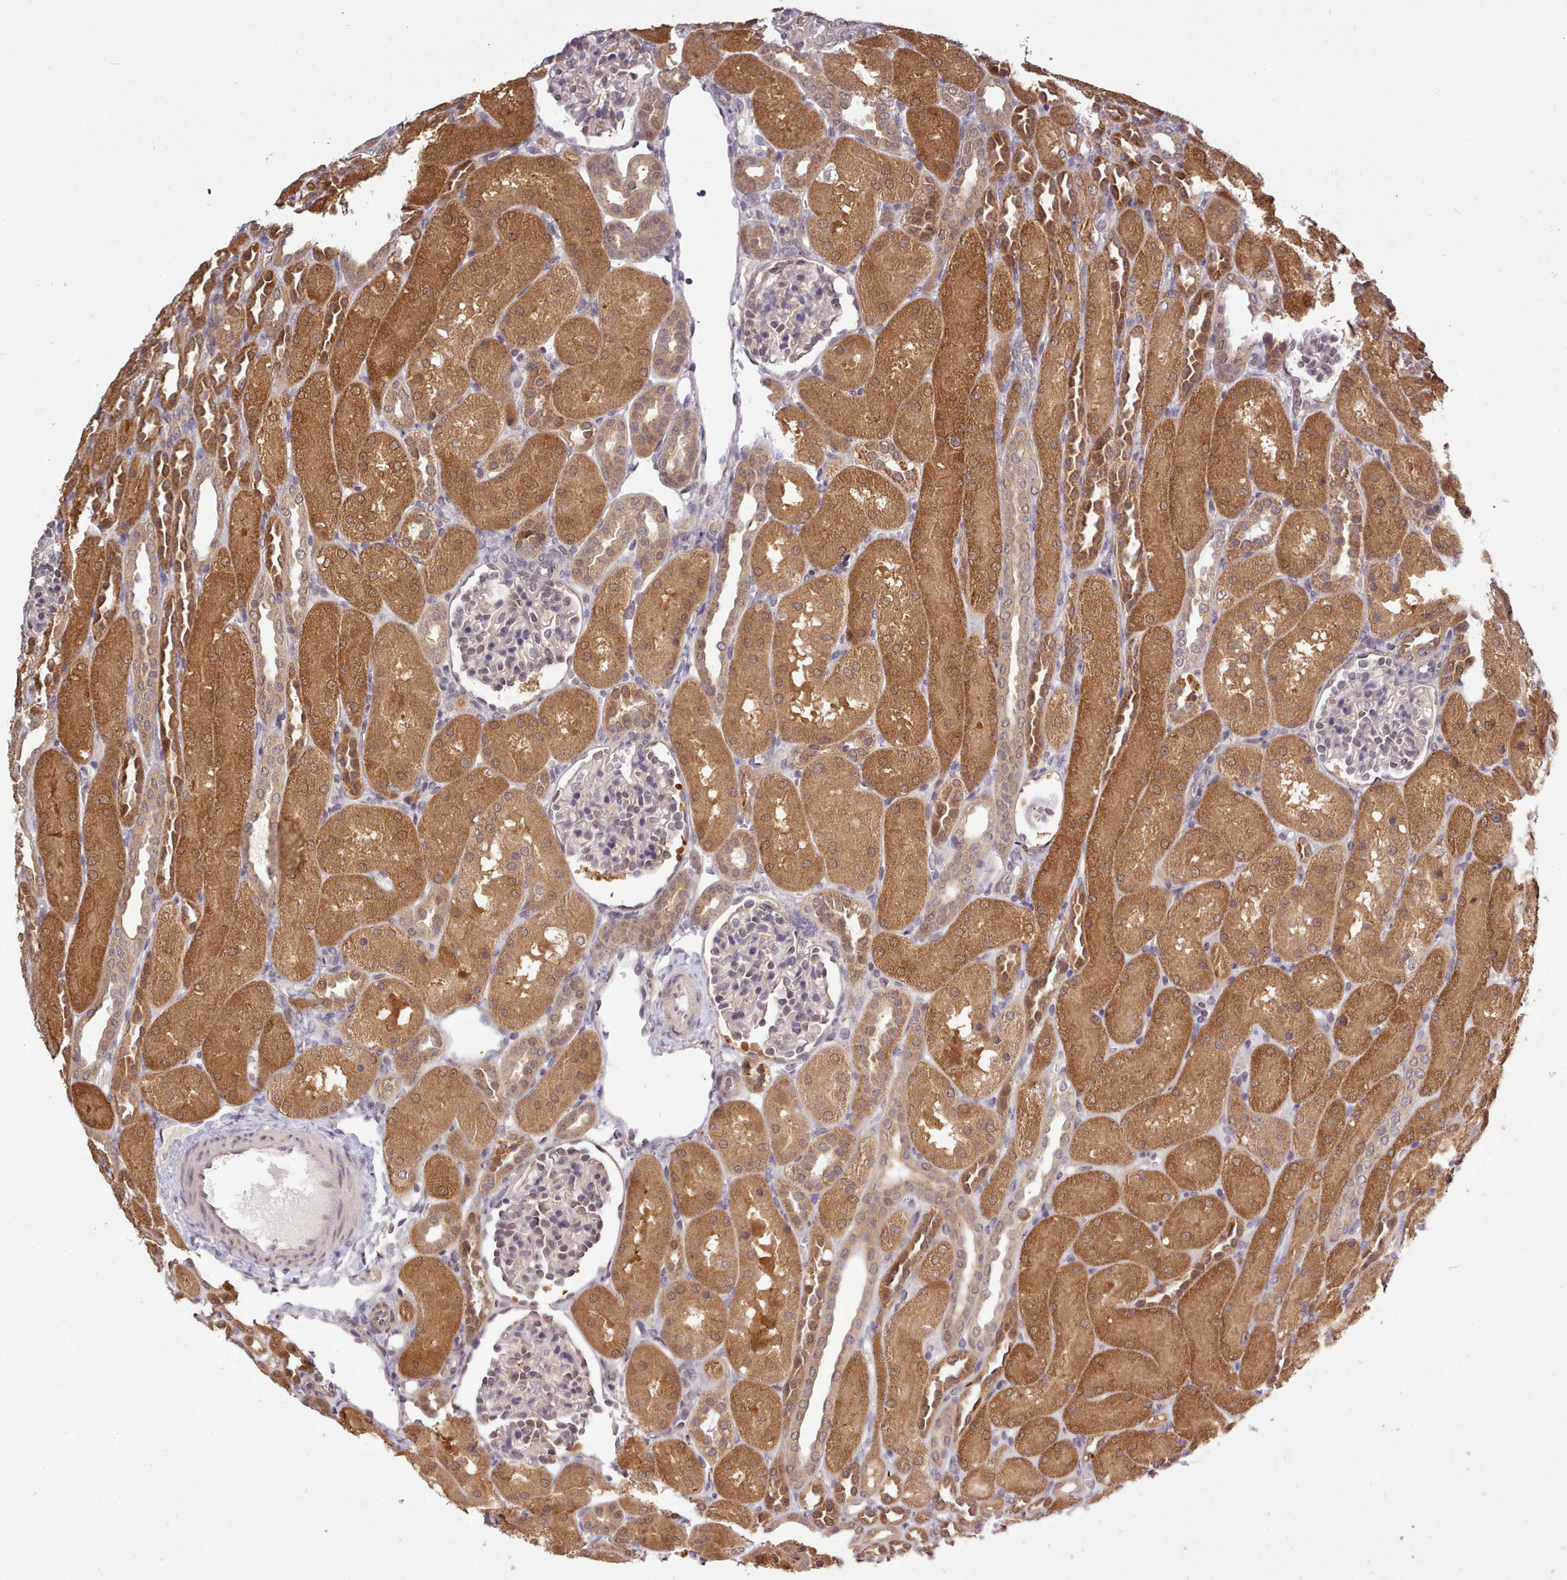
{"staining": {"intensity": "weak", "quantity": "25%-75%", "location": "nuclear"}, "tissue": "kidney", "cell_type": "Cells in glomeruli", "image_type": "normal", "snomed": [{"axis": "morphology", "description": "Normal tissue, NOS"}, {"axis": "topography", "description": "Kidney"}], "caption": "Immunohistochemical staining of benign human kidney demonstrates low levels of weak nuclear positivity in about 25%-75% of cells in glomeruli.", "gene": "ARL17A", "patient": {"sex": "male", "age": 1}}